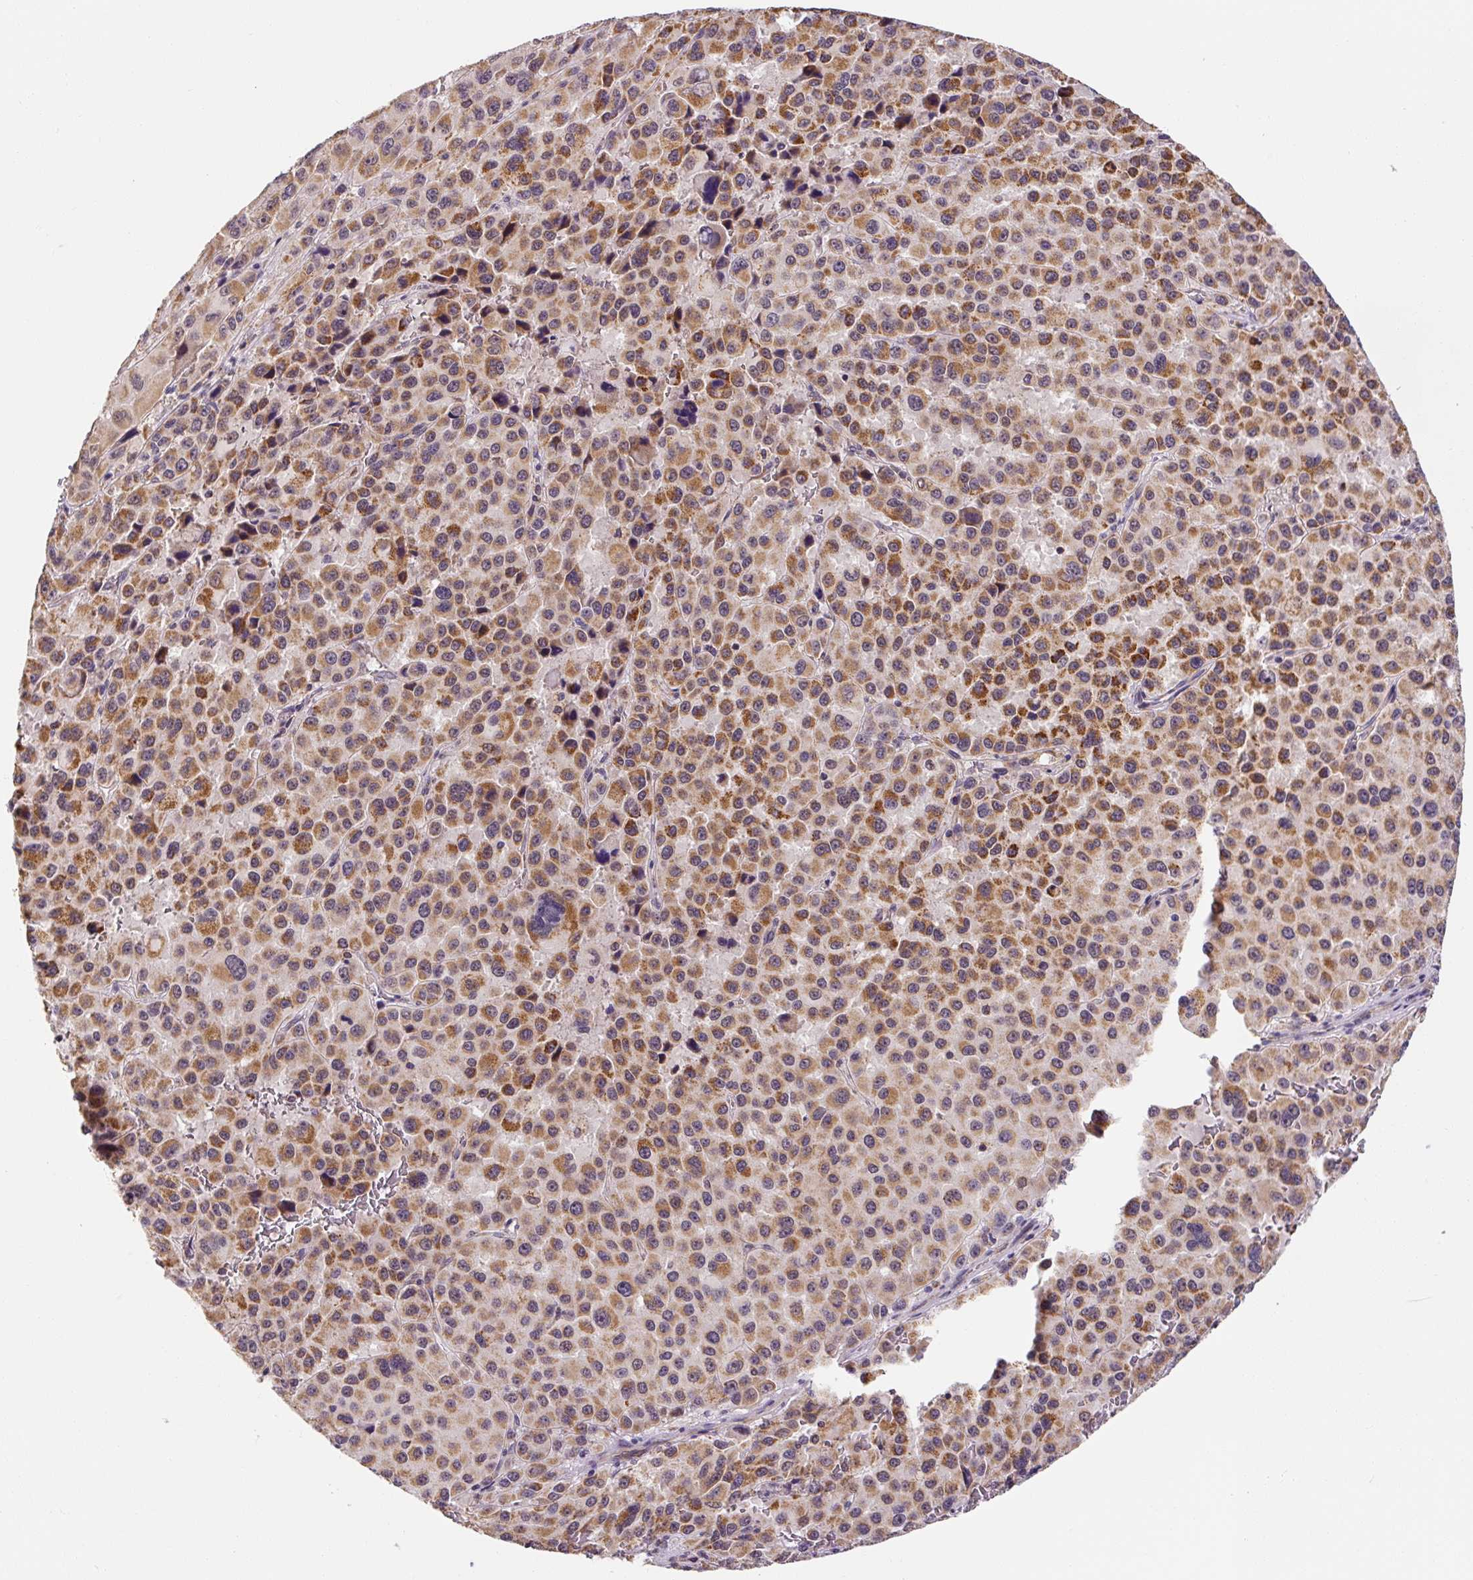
{"staining": {"intensity": "moderate", "quantity": ">75%", "location": "cytoplasmic/membranous"}, "tissue": "melanoma", "cell_type": "Tumor cells", "image_type": "cancer", "snomed": [{"axis": "morphology", "description": "Malignant melanoma, Metastatic site"}, {"axis": "topography", "description": "Lymph node"}], "caption": "There is medium levels of moderate cytoplasmic/membranous staining in tumor cells of melanoma, as demonstrated by immunohistochemical staining (brown color).", "gene": "MFSD9", "patient": {"sex": "female", "age": 65}}